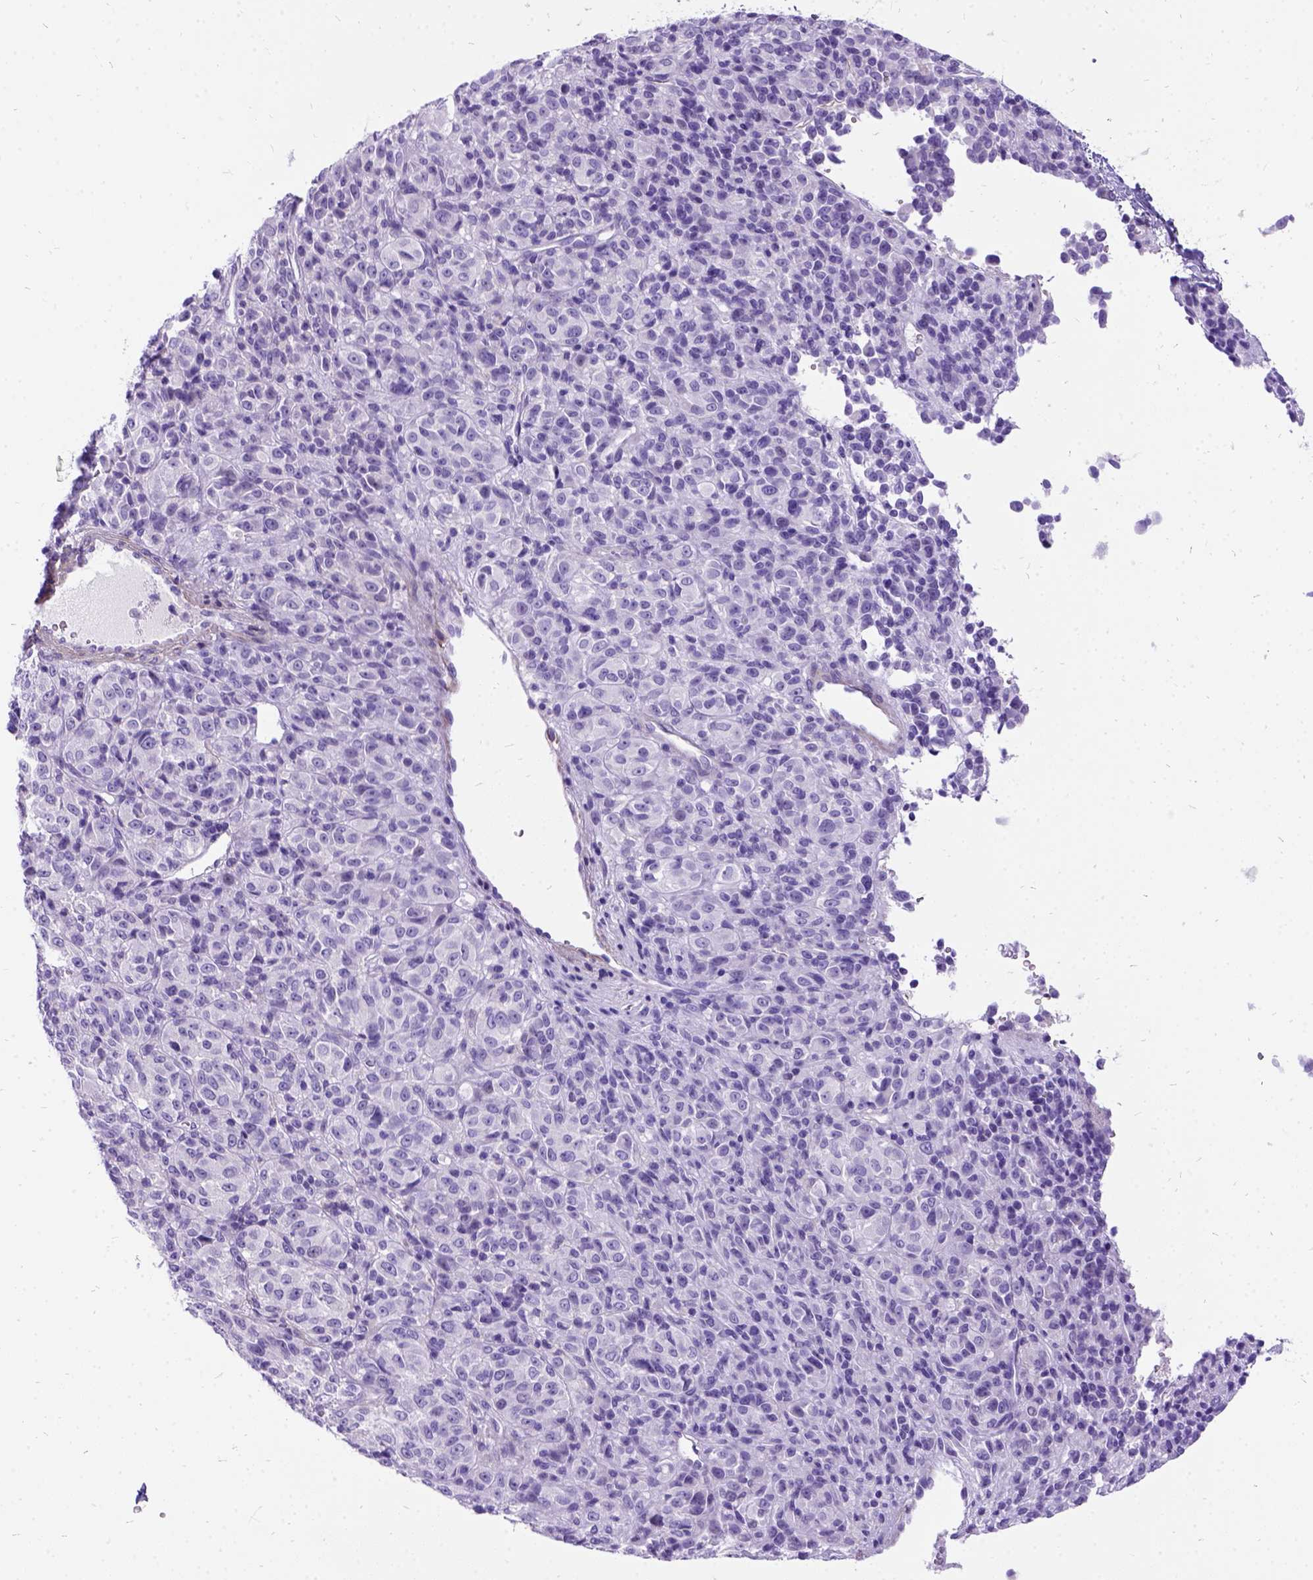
{"staining": {"intensity": "negative", "quantity": "none", "location": "none"}, "tissue": "melanoma", "cell_type": "Tumor cells", "image_type": "cancer", "snomed": [{"axis": "morphology", "description": "Malignant melanoma, Metastatic site"}, {"axis": "topography", "description": "Brain"}], "caption": "An immunohistochemistry micrograph of malignant melanoma (metastatic site) is shown. There is no staining in tumor cells of malignant melanoma (metastatic site).", "gene": "PRG2", "patient": {"sex": "female", "age": 56}}